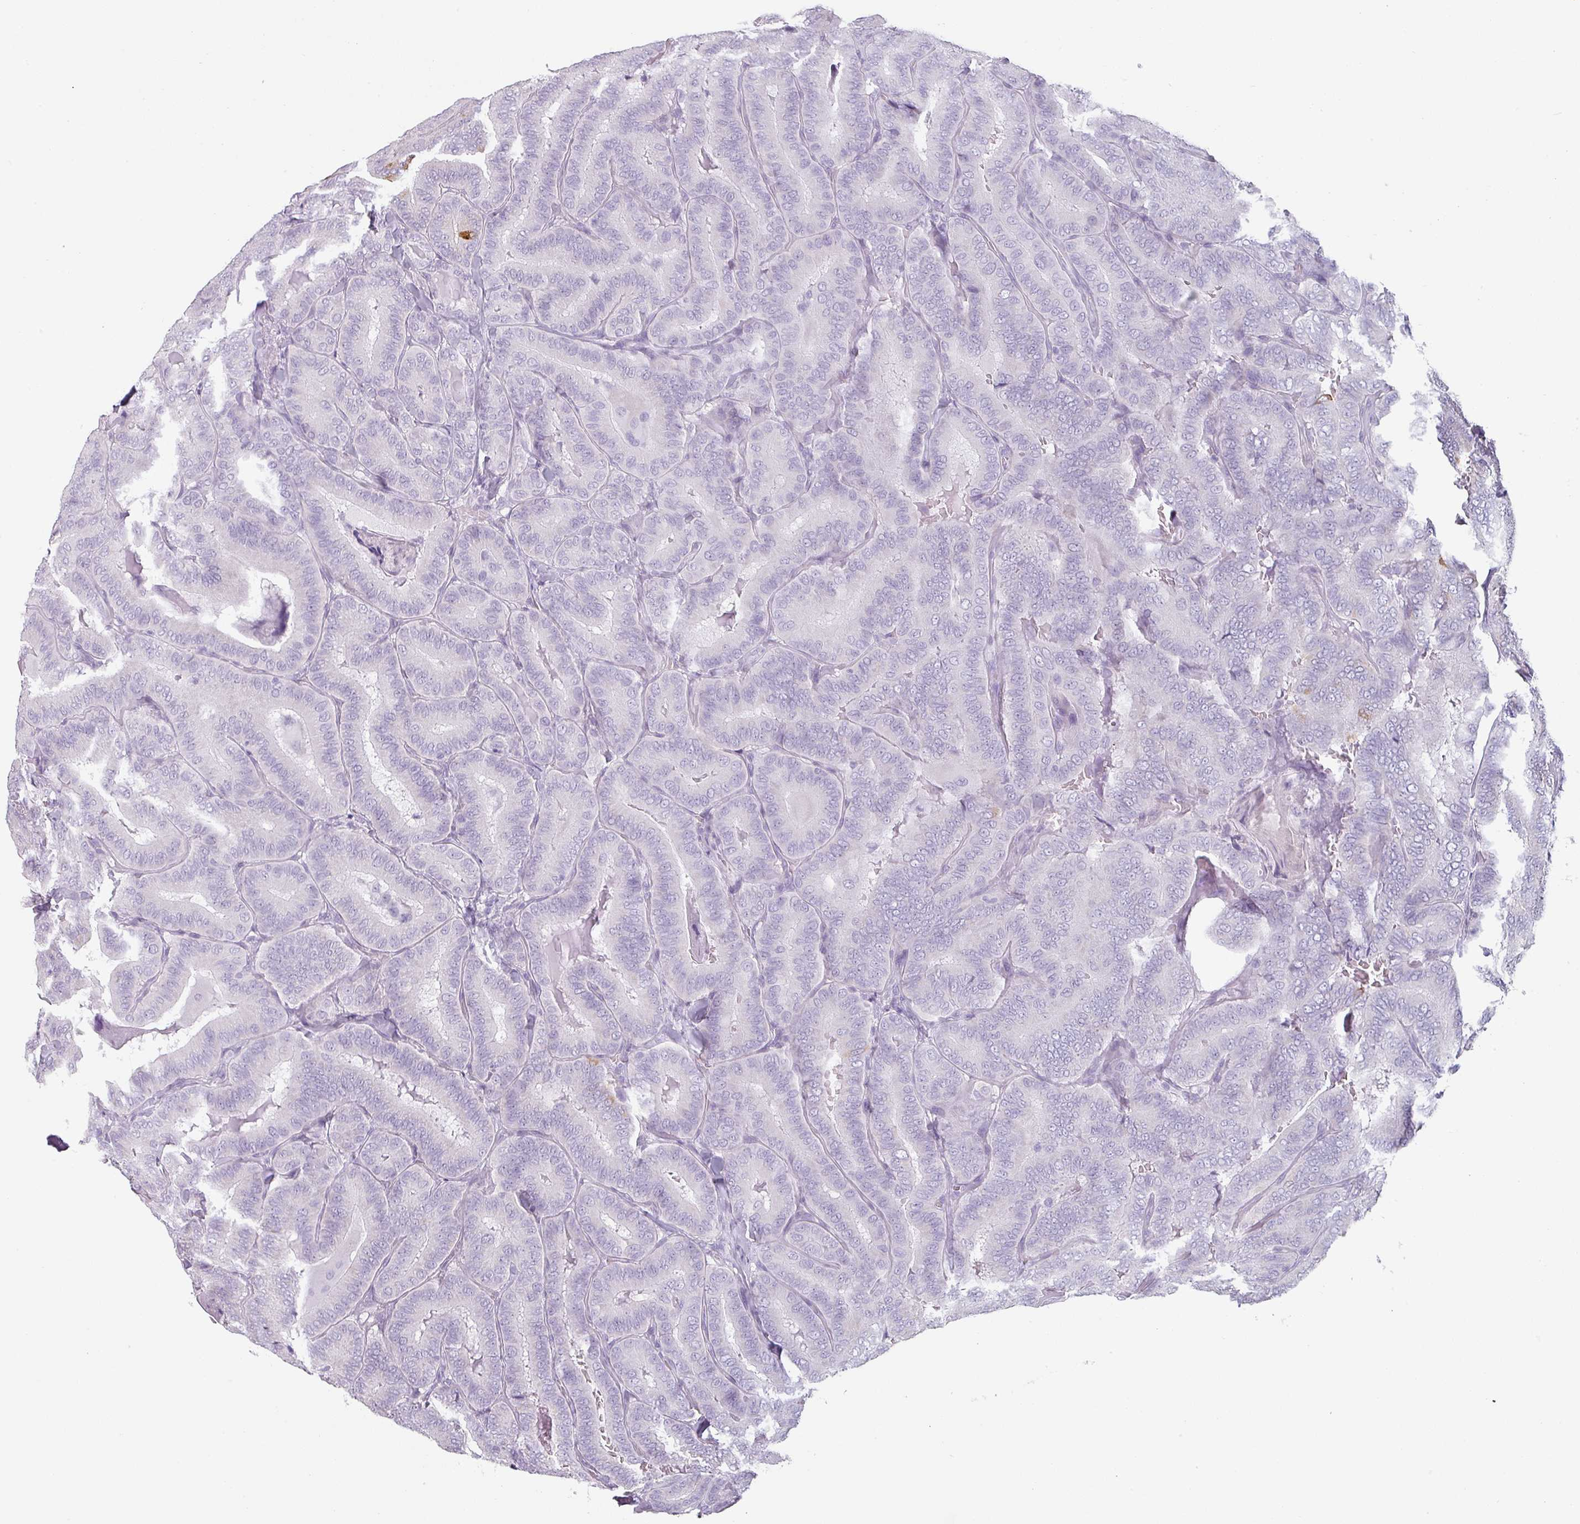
{"staining": {"intensity": "negative", "quantity": "none", "location": "none"}, "tissue": "thyroid cancer", "cell_type": "Tumor cells", "image_type": "cancer", "snomed": [{"axis": "morphology", "description": "Papillary adenocarcinoma, NOS"}, {"axis": "topography", "description": "Thyroid gland"}], "caption": "Tumor cells show no significant protein expression in thyroid papillary adenocarcinoma.", "gene": "SFTPA1", "patient": {"sex": "male", "age": 61}}